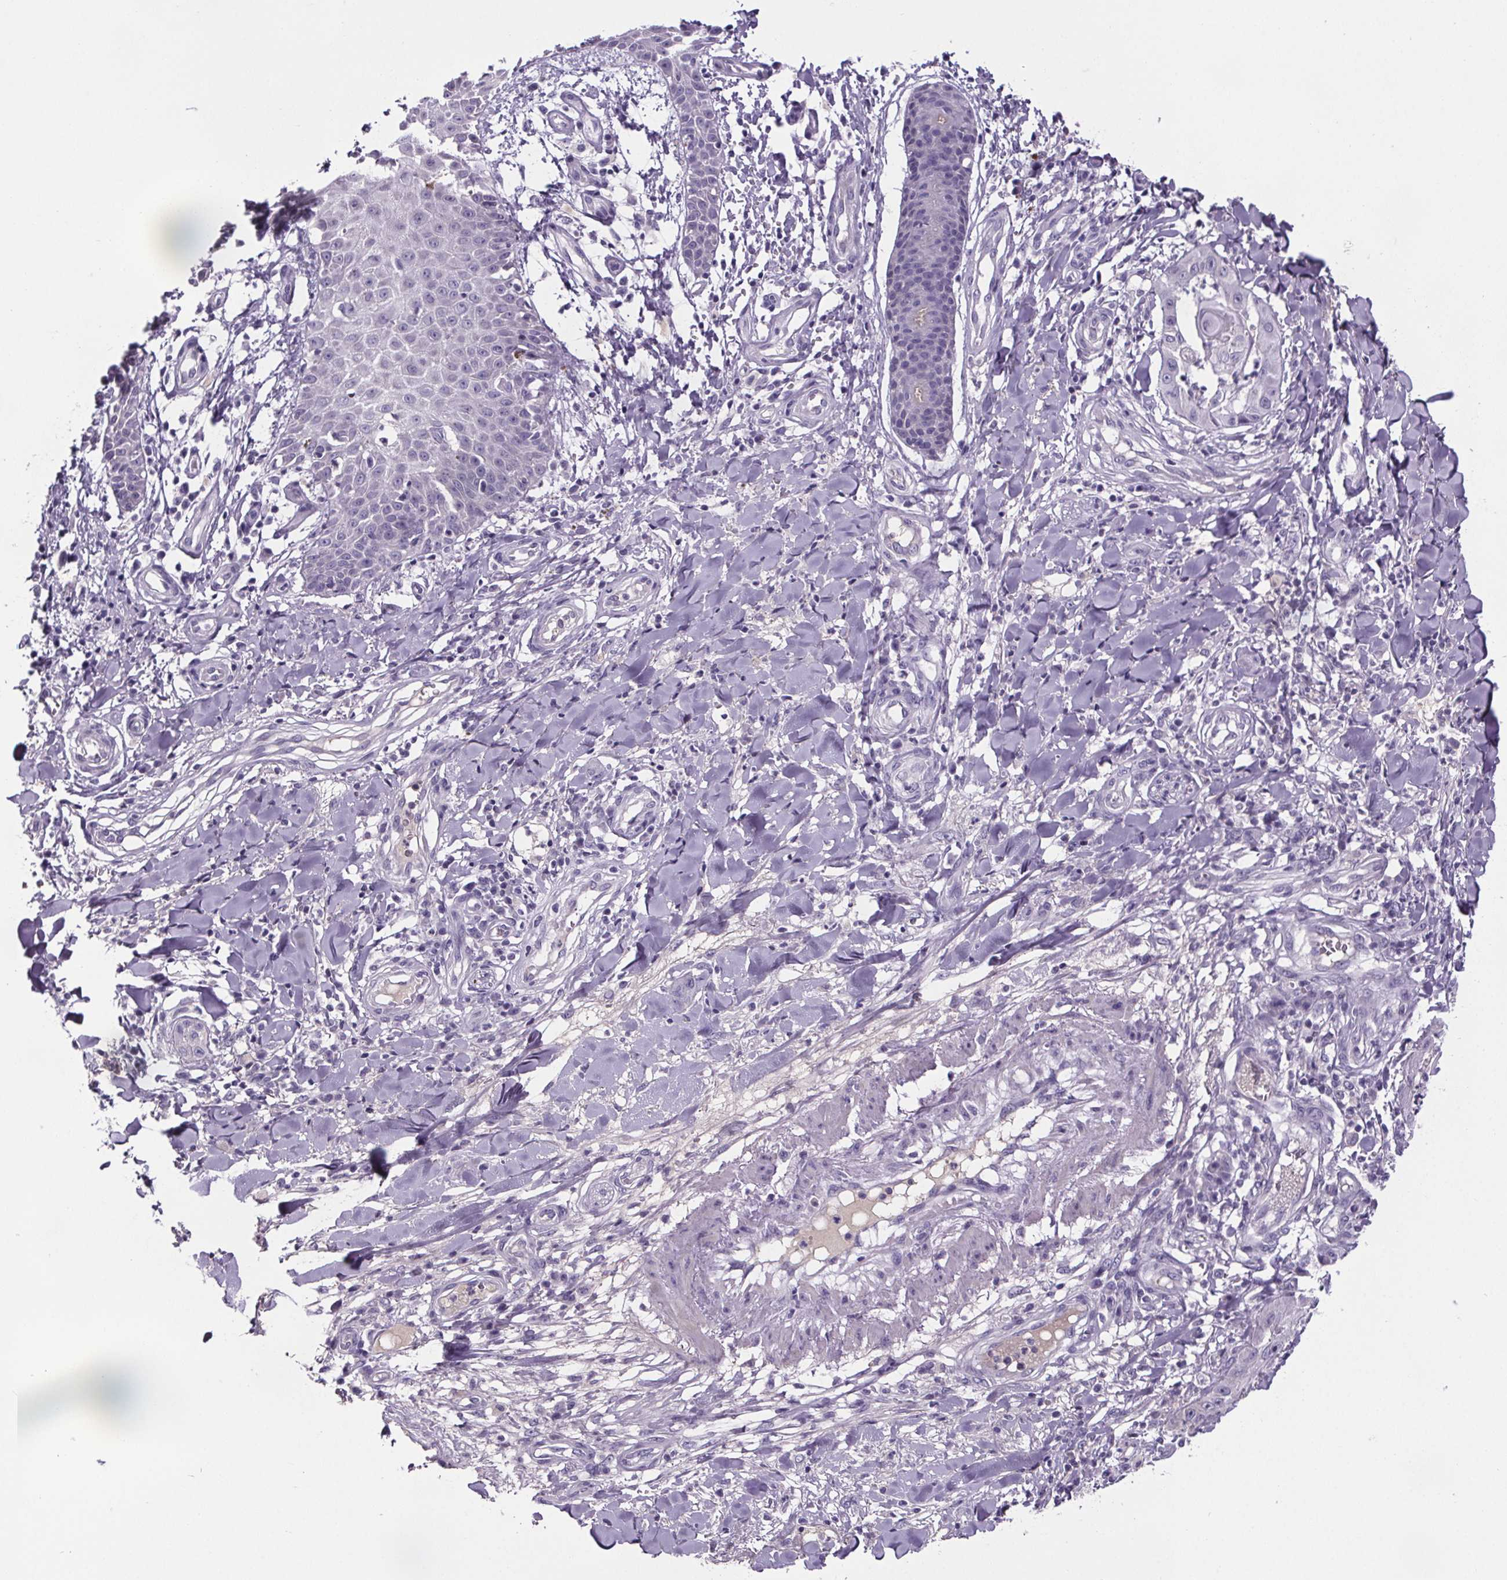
{"staining": {"intensity": "negative", "quantity": "none", "location": "none"}, "tissue": "skin cancer", "cell_type": "Tumor cells", "image_type": "cancer", "snomed": [{"axis": "morphology", "description": "Squamous cell carcinoma, NOS"}, {"axis": "topography", "description": "Skin"}], "caption": "A micrograph of squamous cell carcinoma (skin) stained for a protein demonstrates no brown staining in tumor cells.", "gene": "CUBN", "patient": {"sex": "male", "age": 70}}